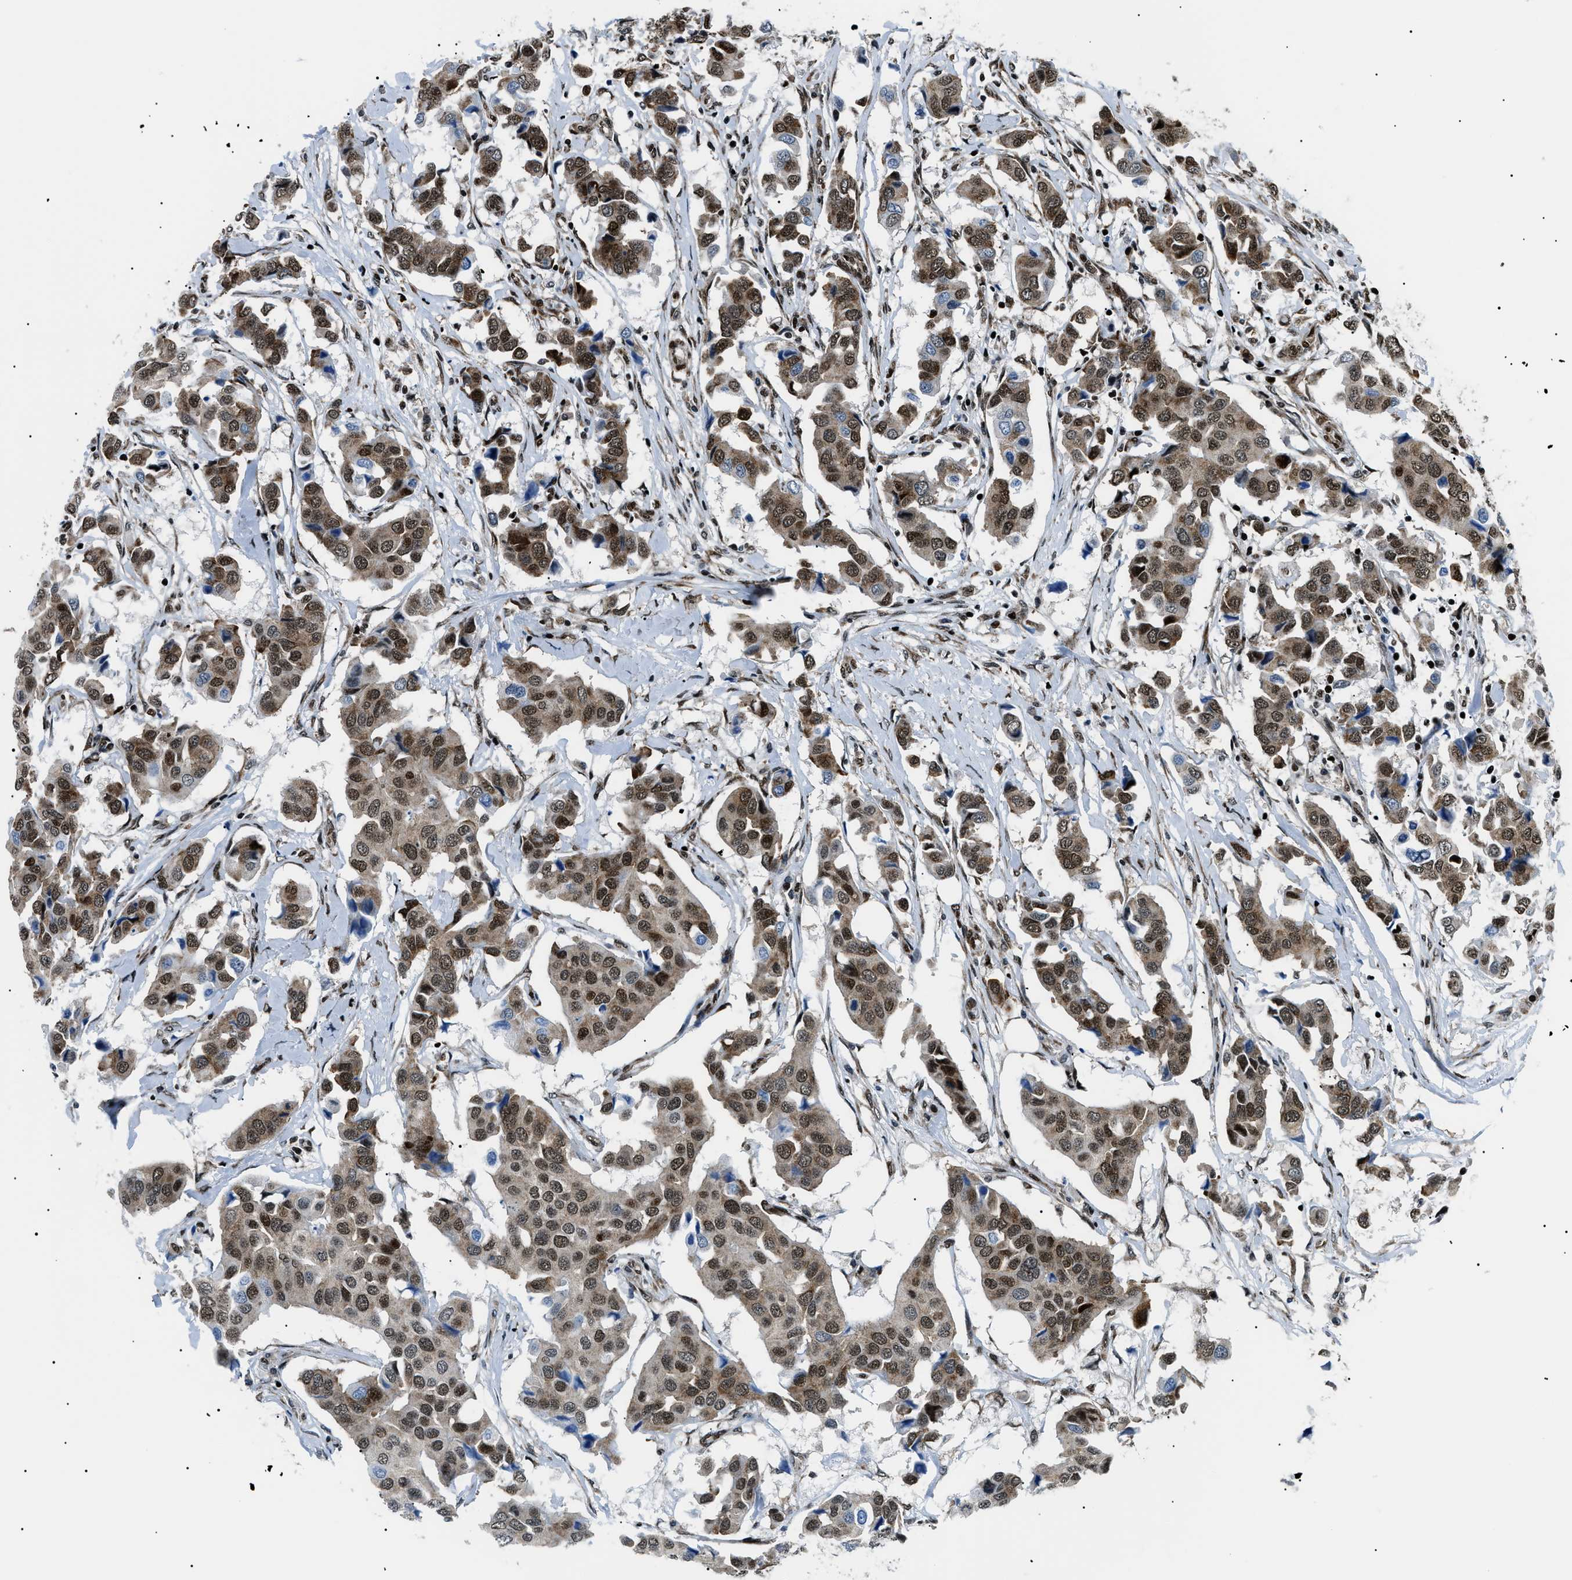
{"staining": {"intensity": "strong", "quantity": ">75%", "location": "cytoplasmic/membranous,nuclear"}, "tissue": "breast cancer", "cell_type": "Tumor cells", "image_type": "cancer", "snomed": [{"axis": "morphology", "description": "Duct carcinoma"}, {"axis": "topography", "description": "Breast"}], "caption": "Protein expression analysis of breast cancer exhibits strong cytoplasmic/membranous and nuclear positivity in approximately >75% of tumor cells.", "gene": "HNRNPK", "patient": {"sex": "female", "age": 80}}